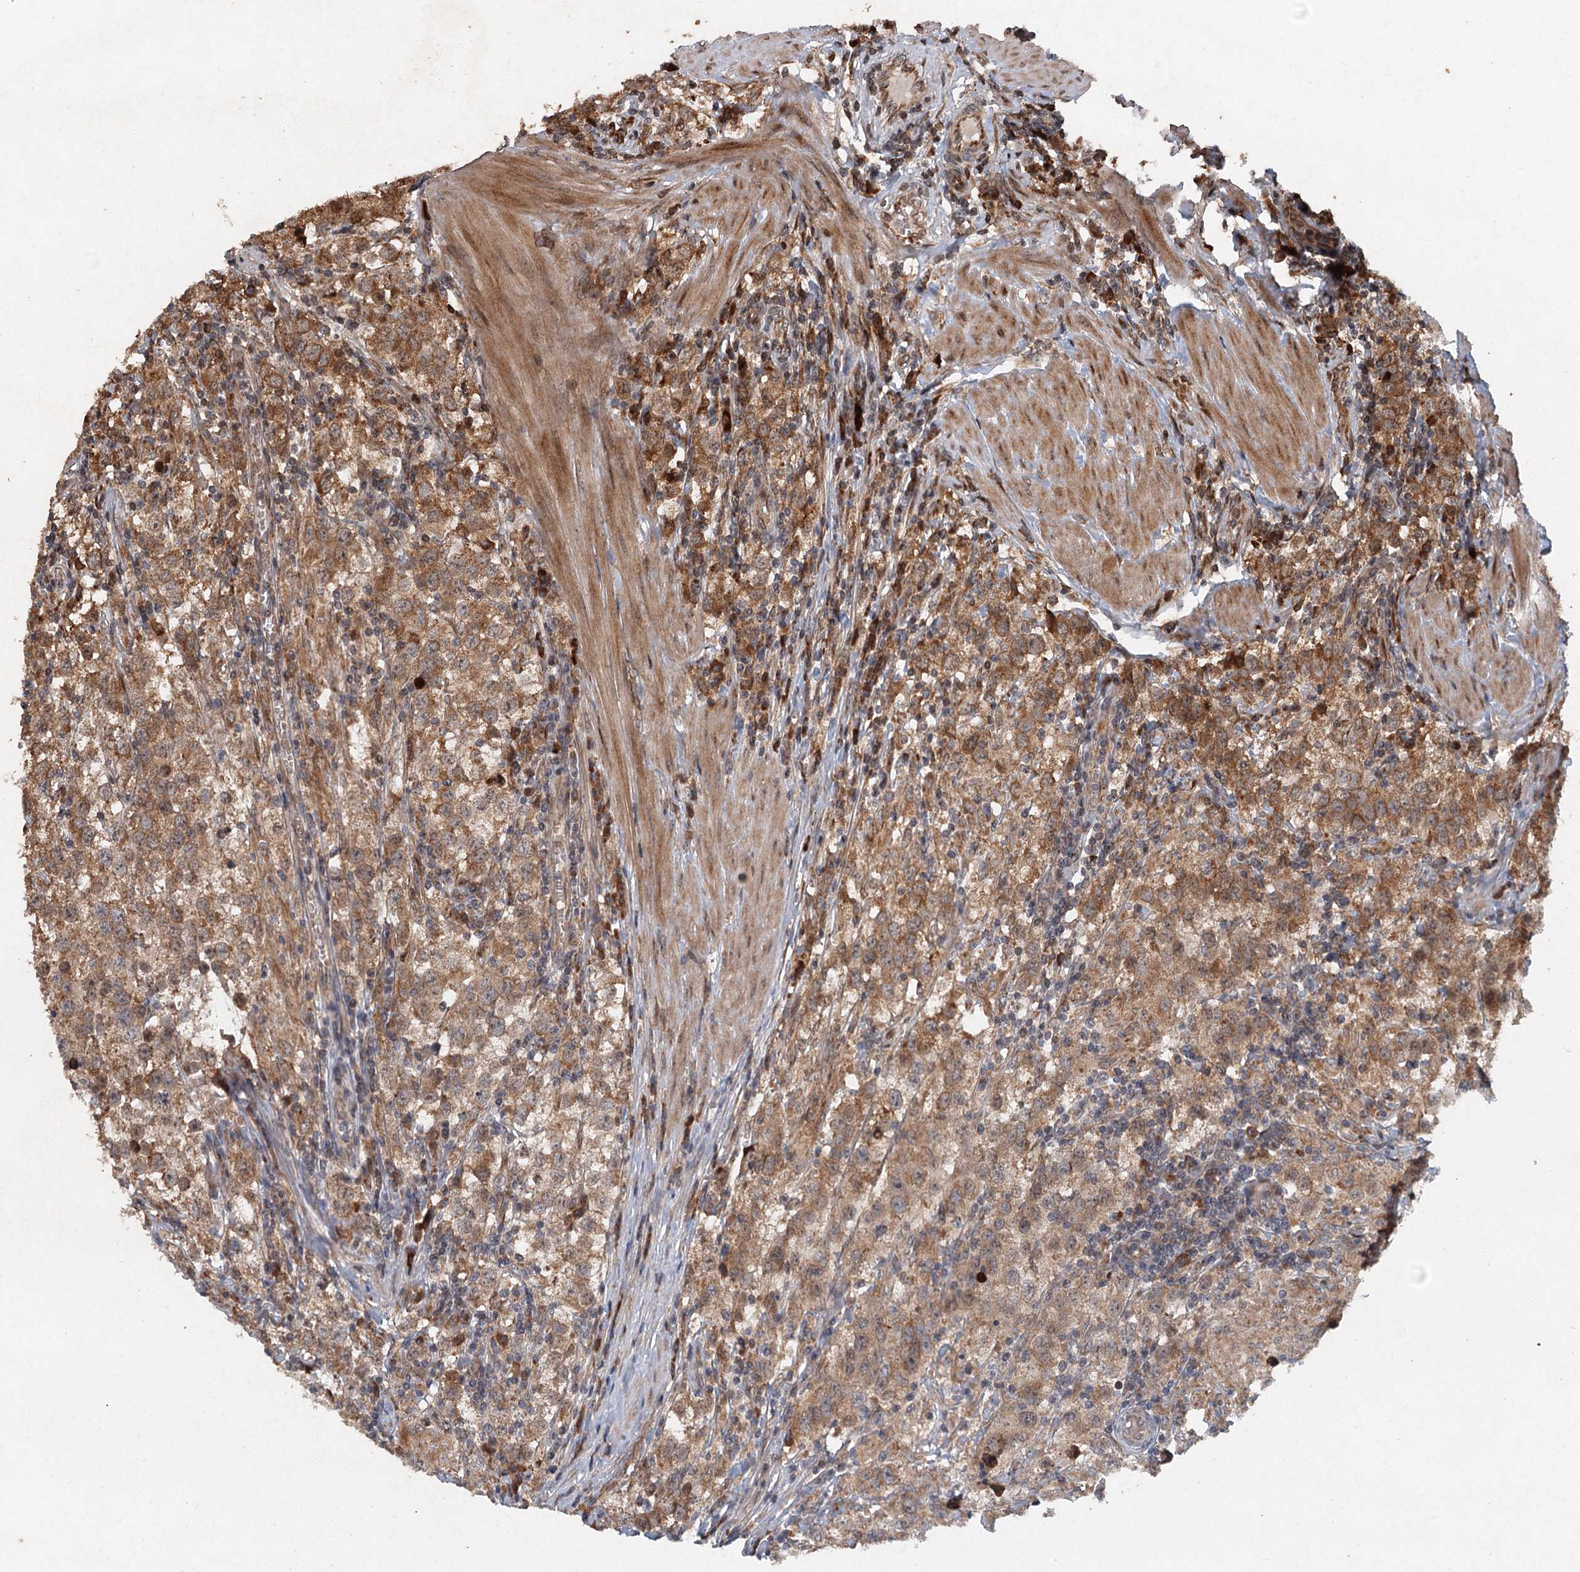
{"staining": {"intensity": "moderate", "quantity": ">75%", "location": "cytoplasmic/membranous"}, "tissue": "testis cancer", "cell_type": "Tumor cells", "image_type": "cancer", "snomed": [{"axis": "morphology", "description": "Seminoma, NOS"}, {"axis": "morphology", "description": "Carcinoma, Embryonal, NOS"}, {"axis": "topography", "description": "Testis"}], "caption": "Protein staining by IHC displays moderate cytoplasmic/membranous expression in about >75% of tumor cells in seminoma (testis). (DAB (3,3'-diaminobenzidine) = brown stain, brightfield microscopy at high magnification).", "gene": "SRPX2", "patient": {"sex": "male", "age": 43}}